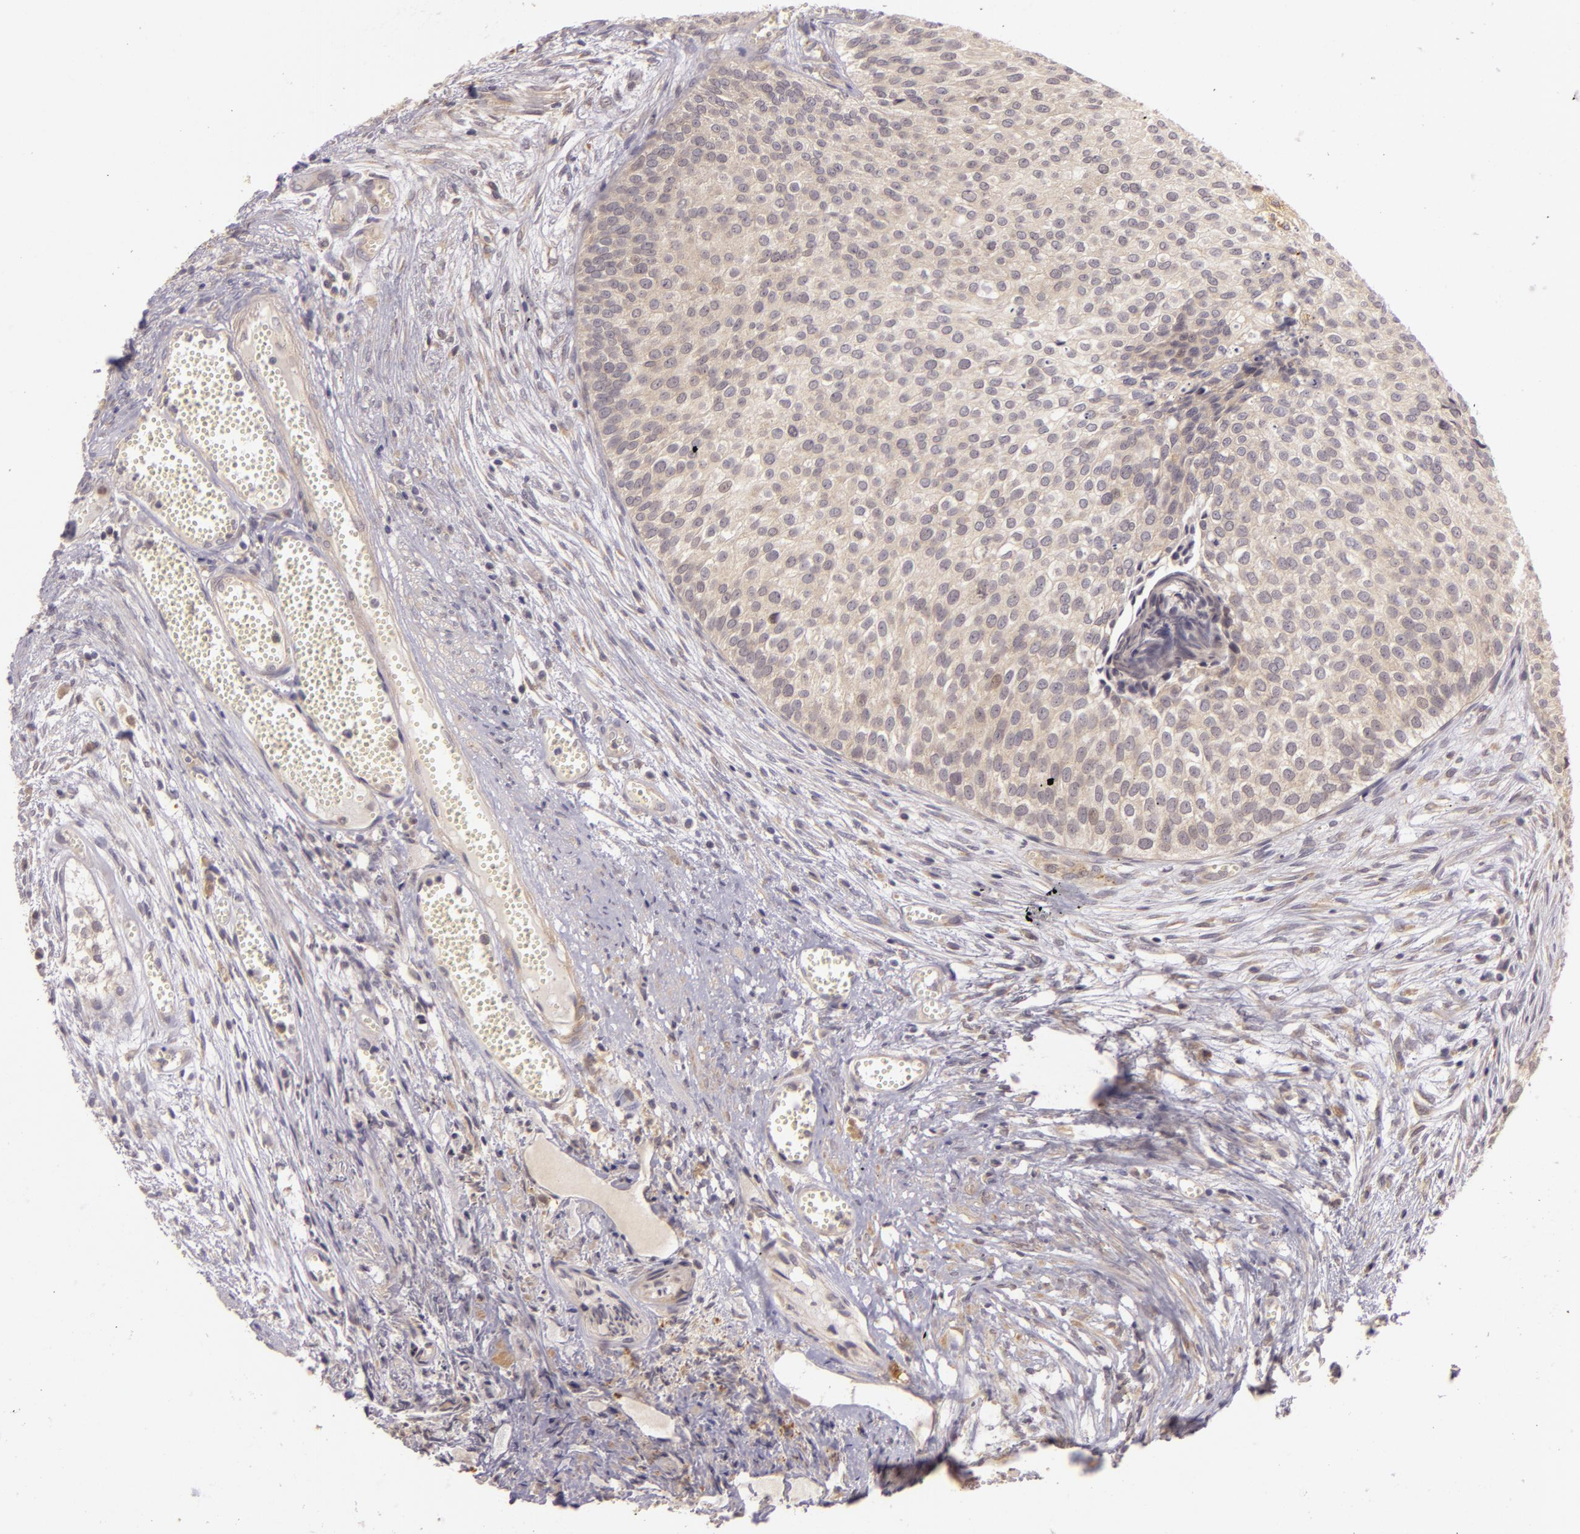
{"staining": {"intensity": "weak", "quantity": ">75%", "location": "cytoplasmic/membranous"}, "tissue": "urothelial cancer", "cell_type": "Tumor cells", "image_type": "cancer", "snomed": [{"axis": "morphology", "description": "Urothelial carcinoma, Low grade"}, {"axis": "topography", "description": "Urinary bladder"}], "caption": "A brown stain shows weak cytoplasmic/membranous positivity of a protein in urothelial cancer tumor cells.", "gene": "PPP1R3F", "patient": {"sex": "male", "age": 84}}